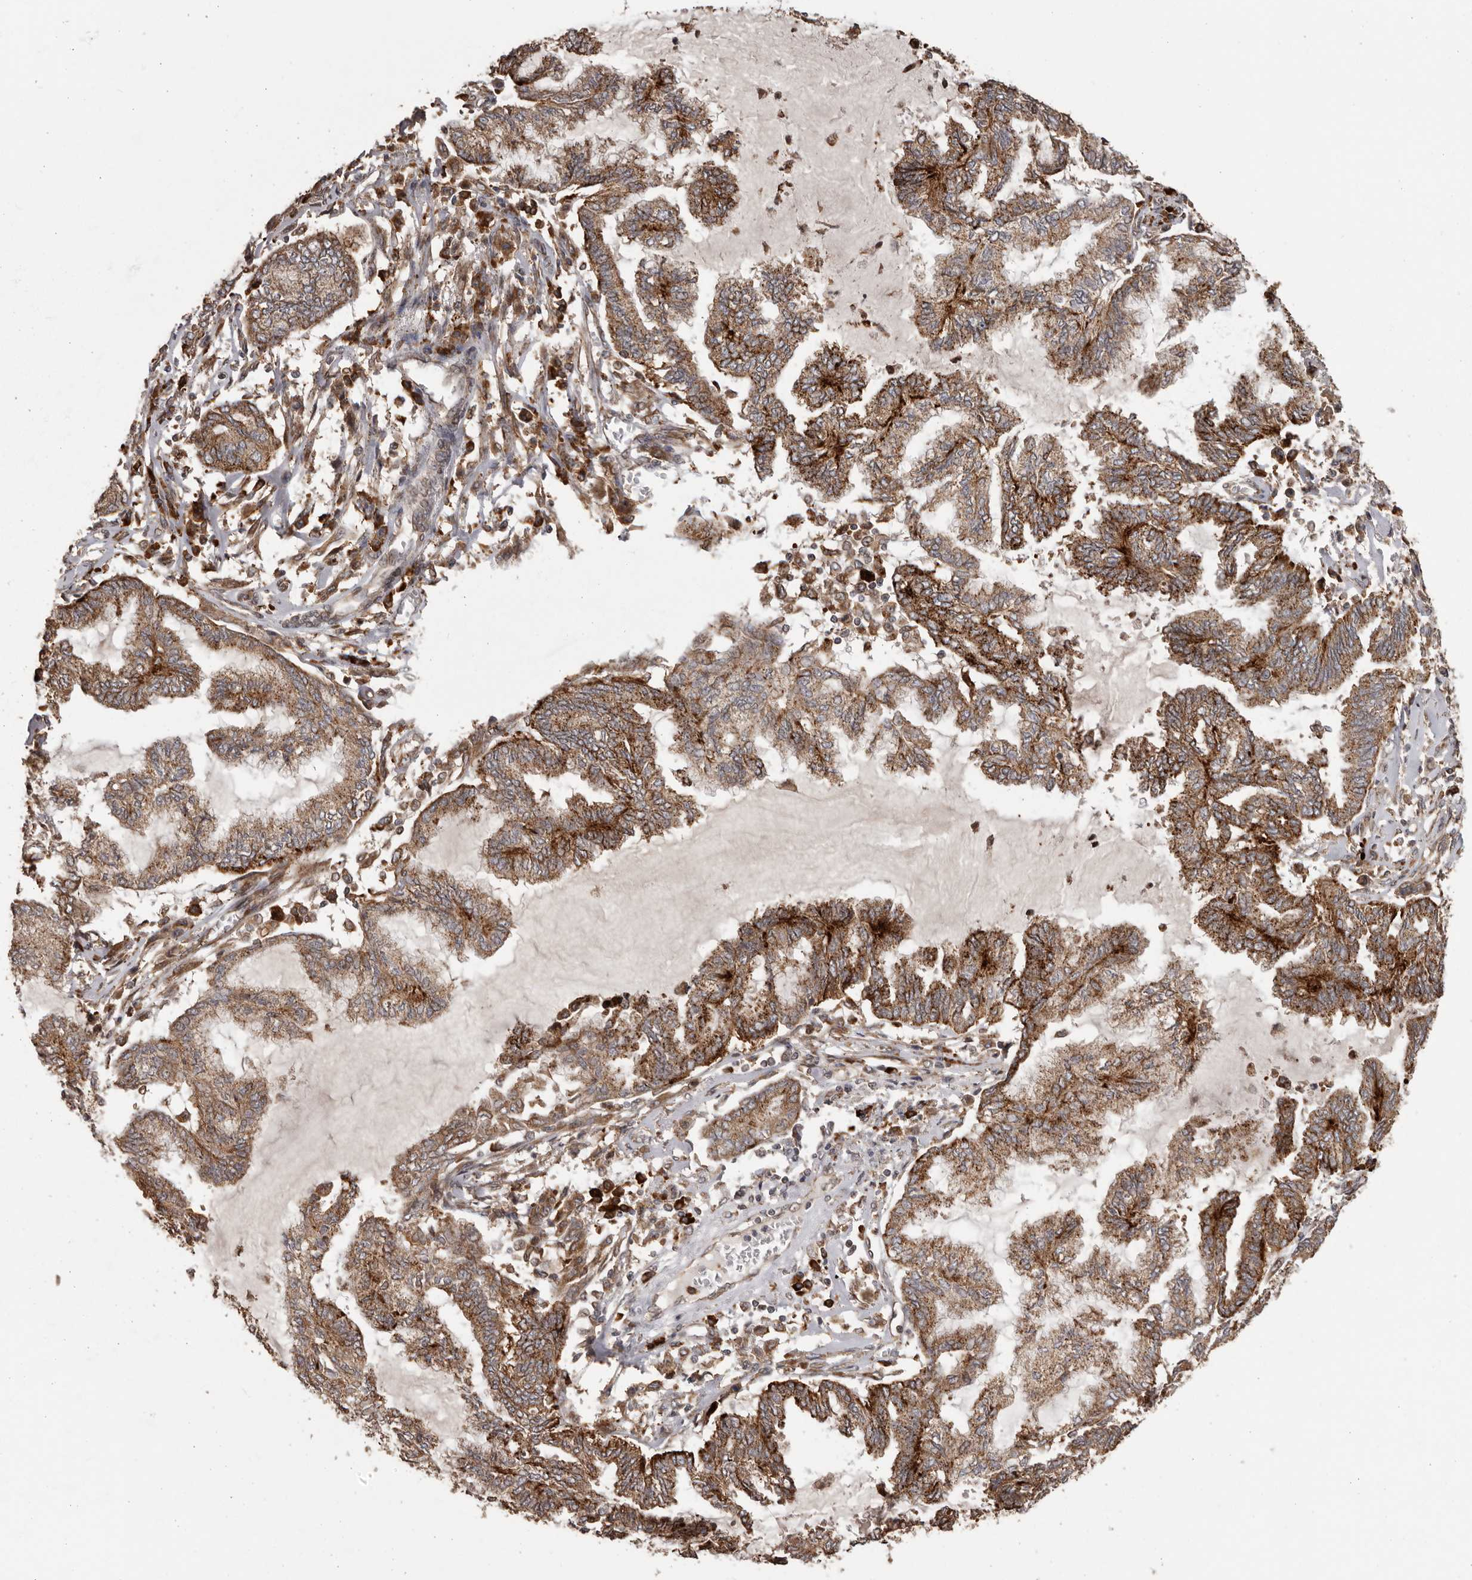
{"staining": {"intensity": "moderate", "quantity": ">75%", "location": "cytoplasmic/membranous"}, "tissue": "endometrial cancer", "cell_type": "Tumor cells", "image_type": "cancer", "snomed": [{"axis": "morphology", "description": "Adenocarcinoma, NOS"}, {"axis": "topography", "description": "Endometrium"}], "caption": "Adenocarcinoma (endometrial) tissue exhibits moderate cytoplasmic/membranous positivity in approximately >75% of tumor cells, visualized by immunohistochemistry. The protein is shown in brown color, while the nuclei are stained blue.", "gene": "NUP43", "patient": {"sex": "female", "age": 86}}